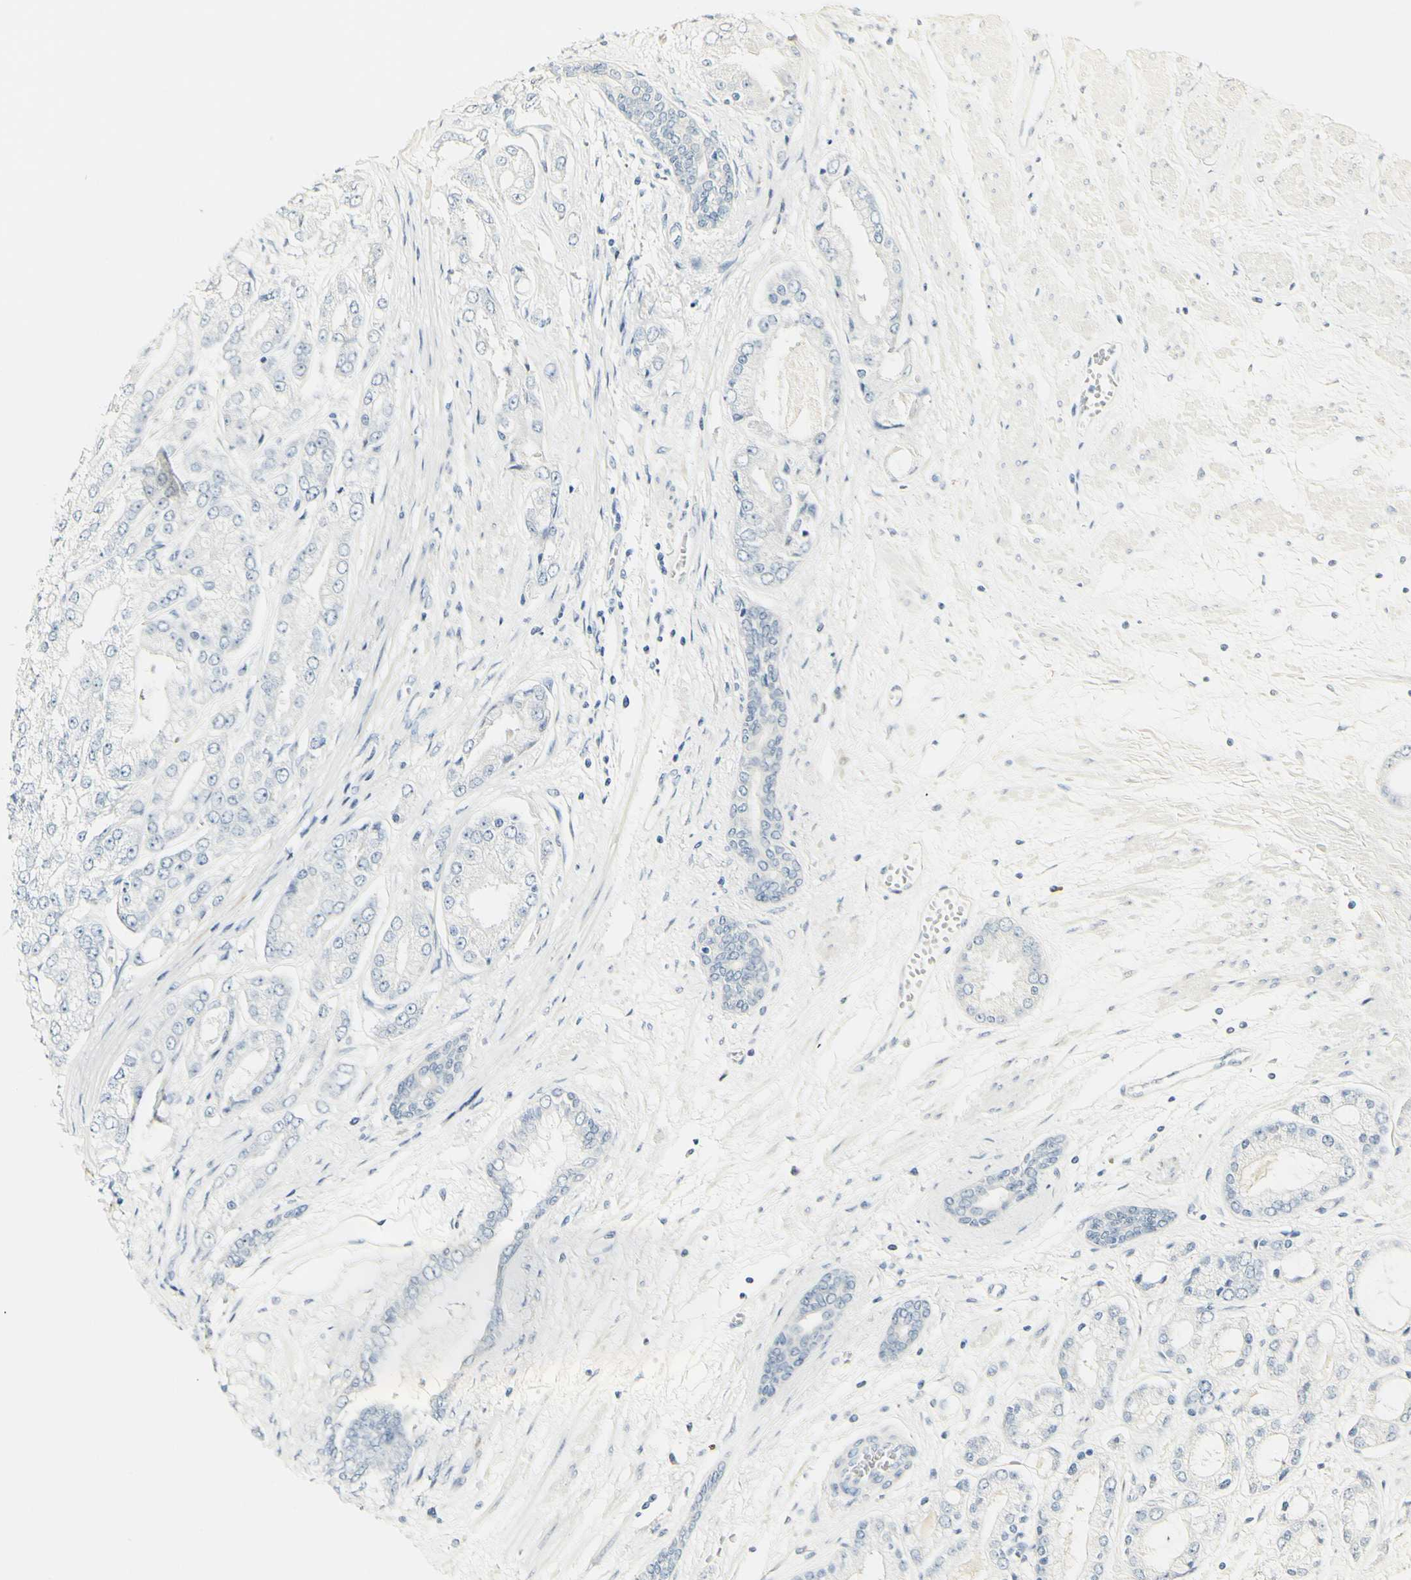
{"staining": {"intensity": "negative", "quantity": "none", "location": "none"}, "tissue": "prostate cancer", "cell_type": "Tumor cells", "image_type": "cancer", "snomed": [{"axis": "morphology", "description": "Adenocarcinoma, High grade"}, {"axis": "topography", "description": "Prostate"}], "caption": "This is a micrograph of immunohistochemistry staining of prostate cancer, which shows no expression in tumor cells.", "gene": "FMO3", "patient": {"sex": "male", "age": 59}}